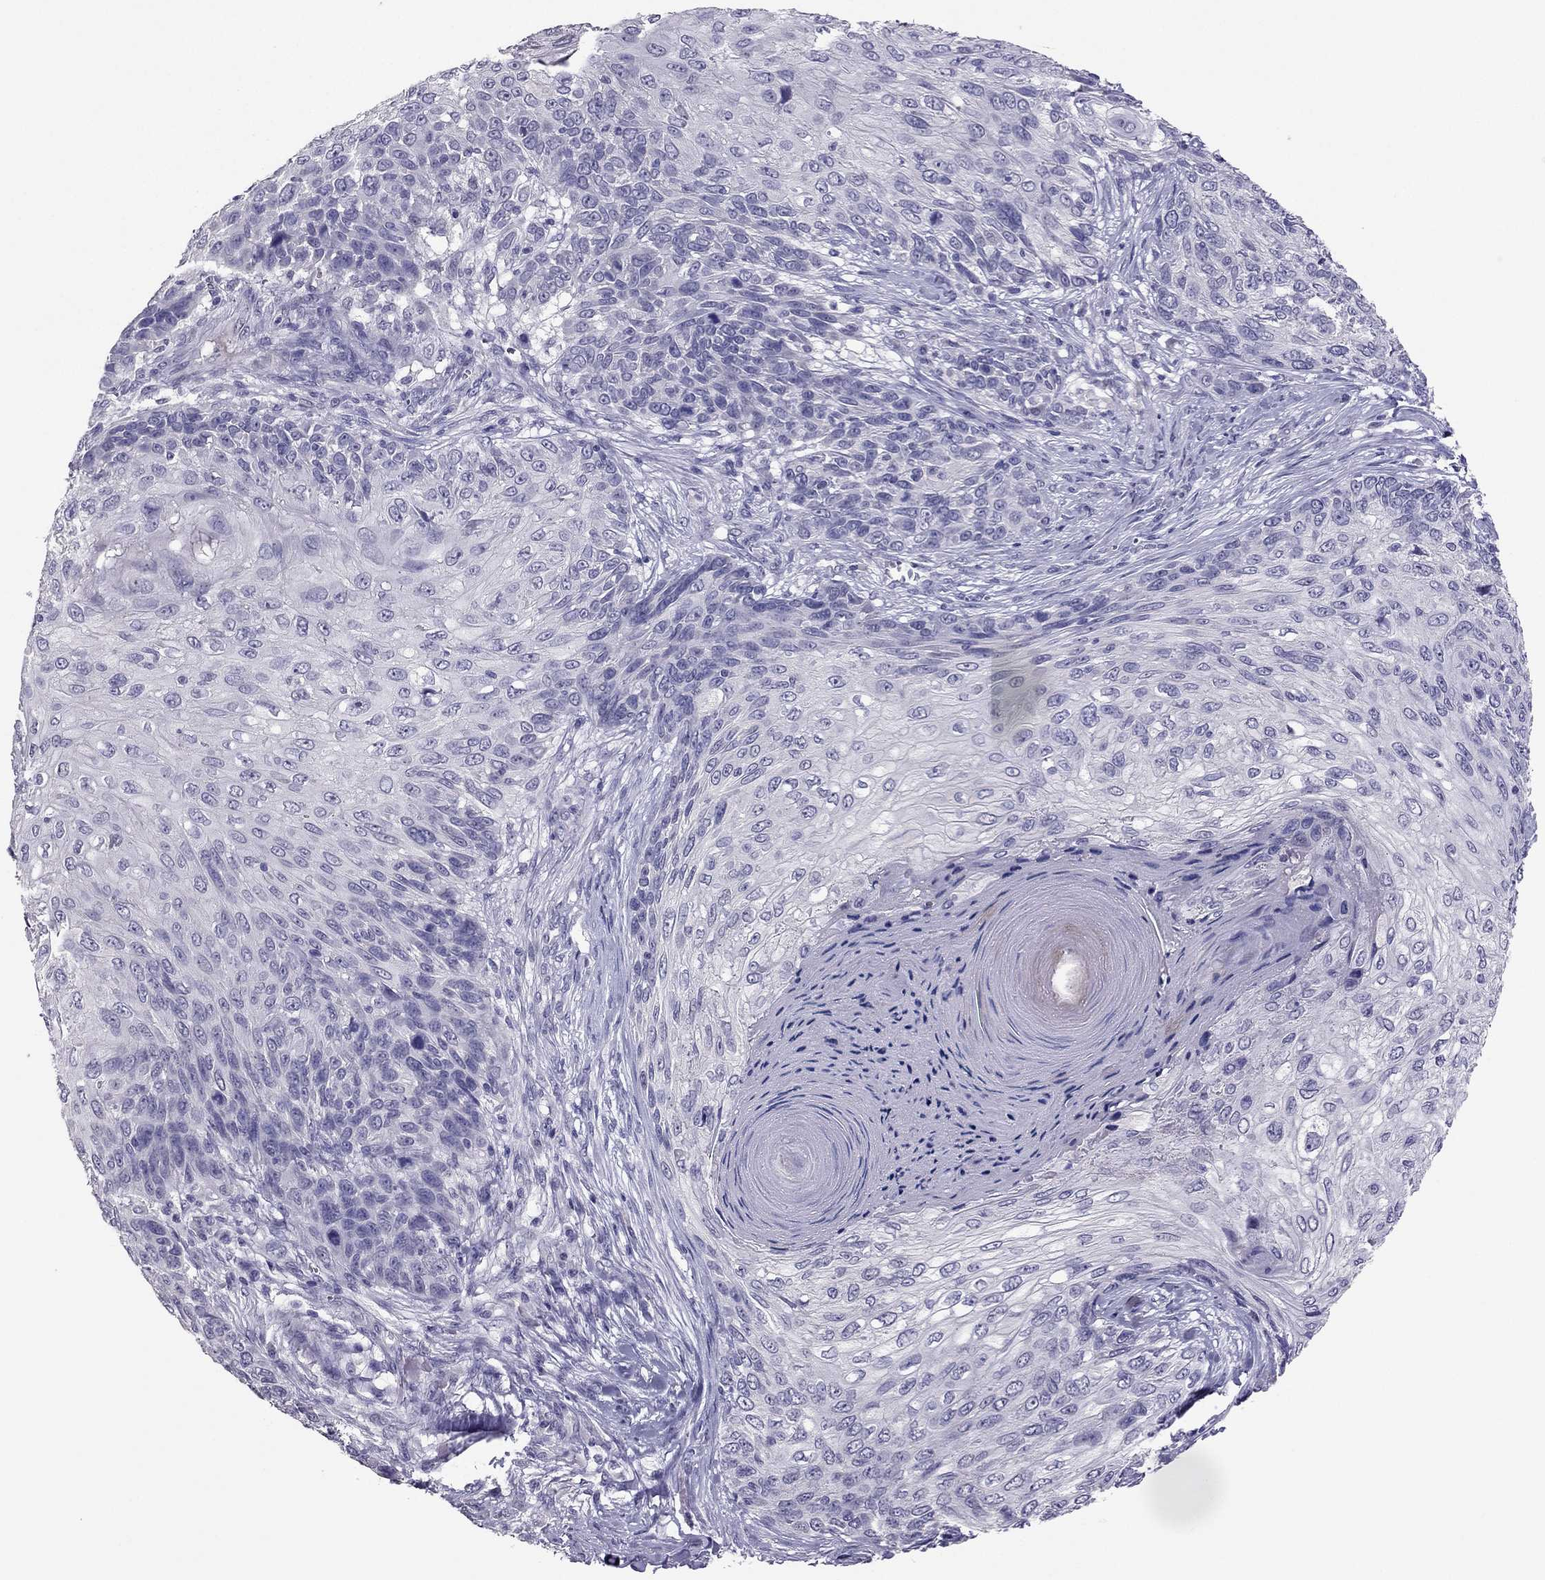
{"staining": {"intensity": "negative", "quantity": "none", "location": "none"}, "tissue": "skin cancer", "cell_type": "Tumor cells", "image_type": "cancer", "snomed": [{"axis": "morphology", "description": "Squamous cell carcinoma, NOS"}, {"axis": "topography", "description": "Skin"}], "caption": "An immunohistochemistry (IHC) micrograph of skin cancer (squamous cell carcinoma) is shown. There is no staining in tumor cells of skin cancer (squamous cell carcinoma). The staining was performed using DAB to visualize the protein expression in brown, while the nuclei were stained in blue with hematoxylin (Magnification: 20x).", "gene": "RHO", "patient": {"sex": "male", "age": 92}}